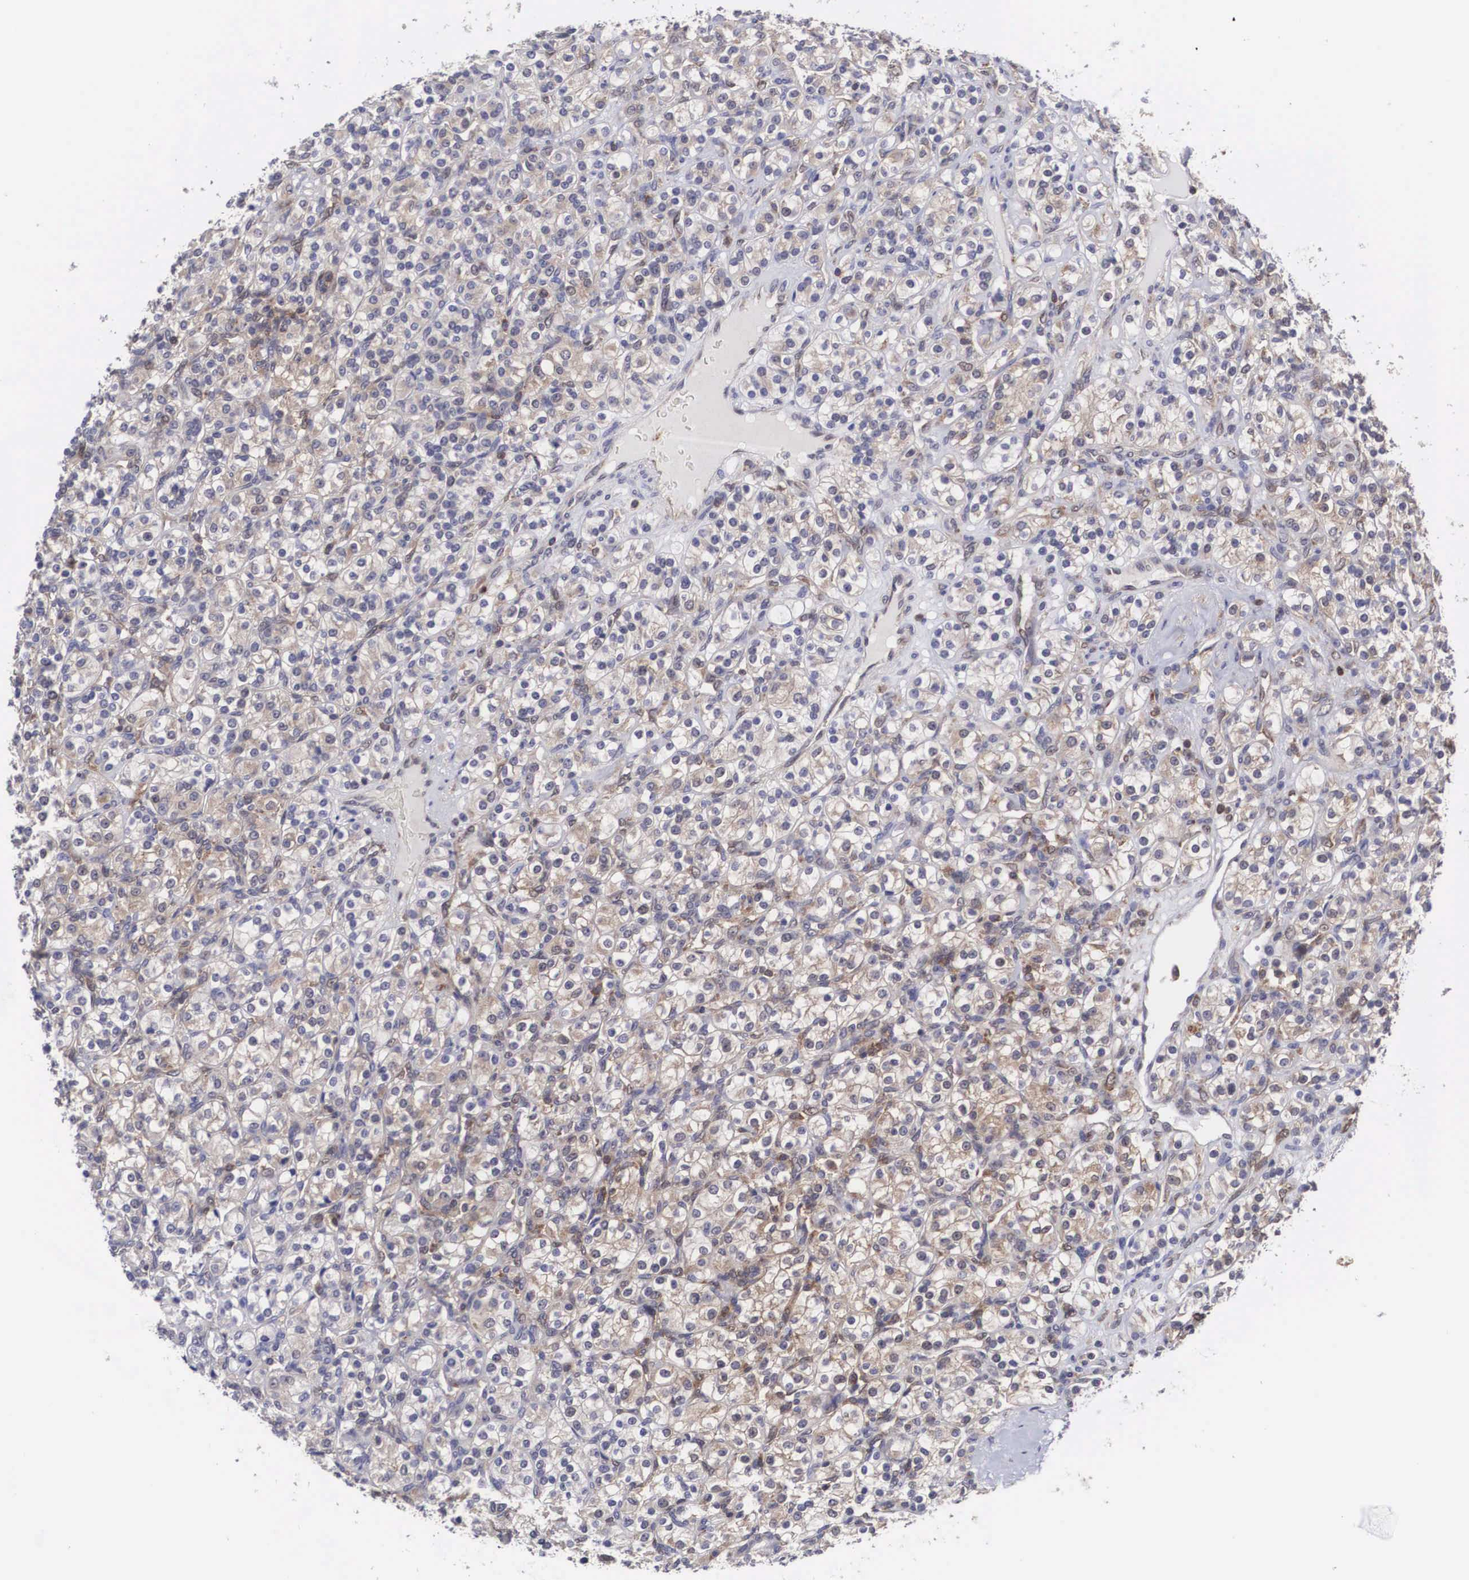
{"staining": {"intensity": "weak", "quantity": "25%-75%", "location": "cytoplasmic/membranous,nuclear"}, "tissue": "renal cancer", "cell_type": "Tumor cells", "image_type": "cancer", "snomed": [{"axis": "morphology", "description": "Adenocarcinoma, NOS"}, {"axis": "topography", "description": "Kidney"}], "caption": "A micrograph of human adenocarcinoma (renal) stained for a protein shows weak cytoplasmic/membranous and nuclear brown staining in tumor cells.", "gene": "ADSL", "patient": {"sex": "male", "age": 77}}